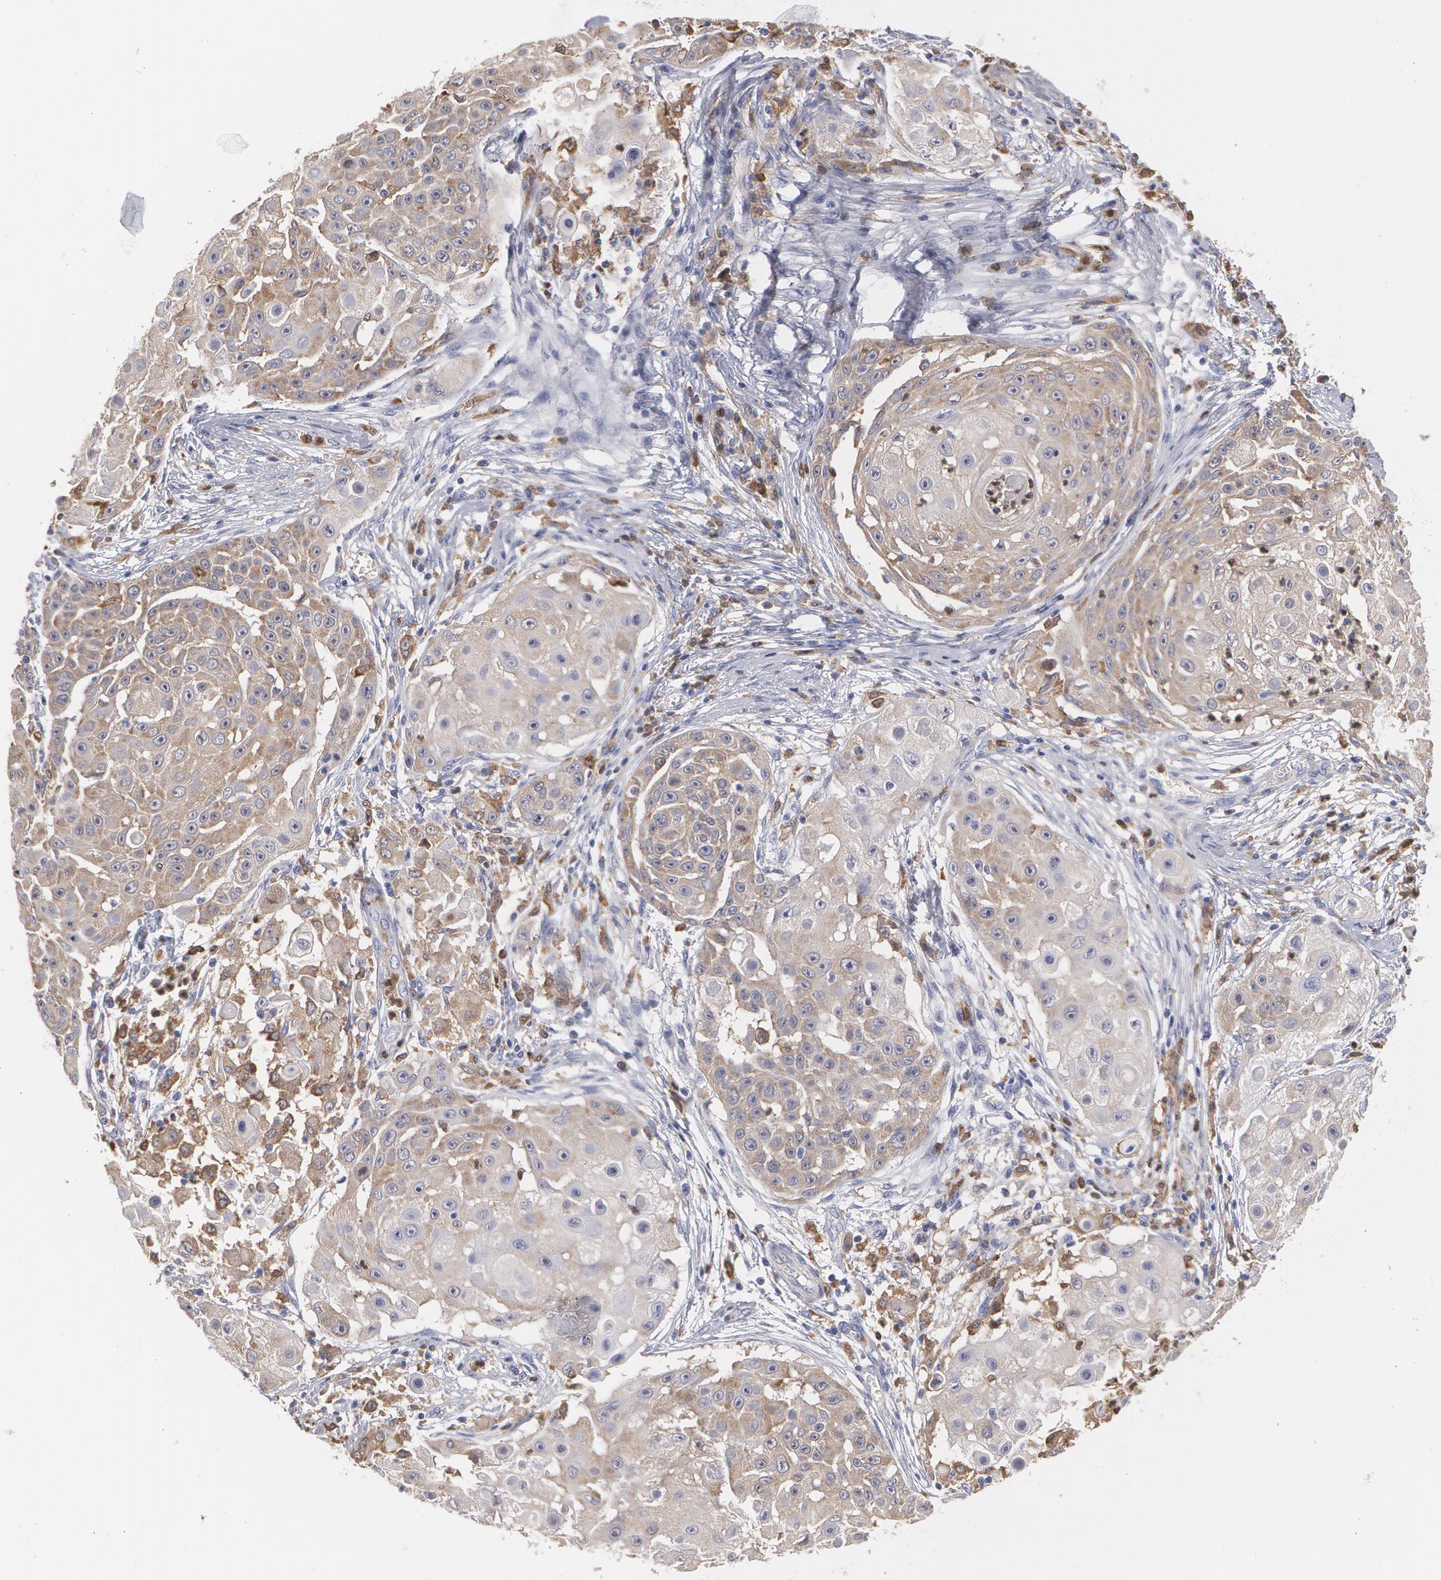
{"staining": {"intensity": "weak", "quantity": ">75%", "location": "cytoplasmic/membranous"}, "tissue": "skin cancer", "cell_type": "Tumor cells", "image_type": "cancer", "snomed": [{"axis": "morphology", "description": "Squamous cell carcinoma, NOS"}, {"axis": "topography", "description": "Skin"}], "caption": "IHC (DAB) staining of human skin cancer (squamous cell carcinoma) exhibits weak cytoplasmic/membranous protein staining in approximately >75% of tumor cells. (IHC, brightfield microscopy, high magnification).", "gene": "SYK", "patient": {"sex": "female", "age": 57}}